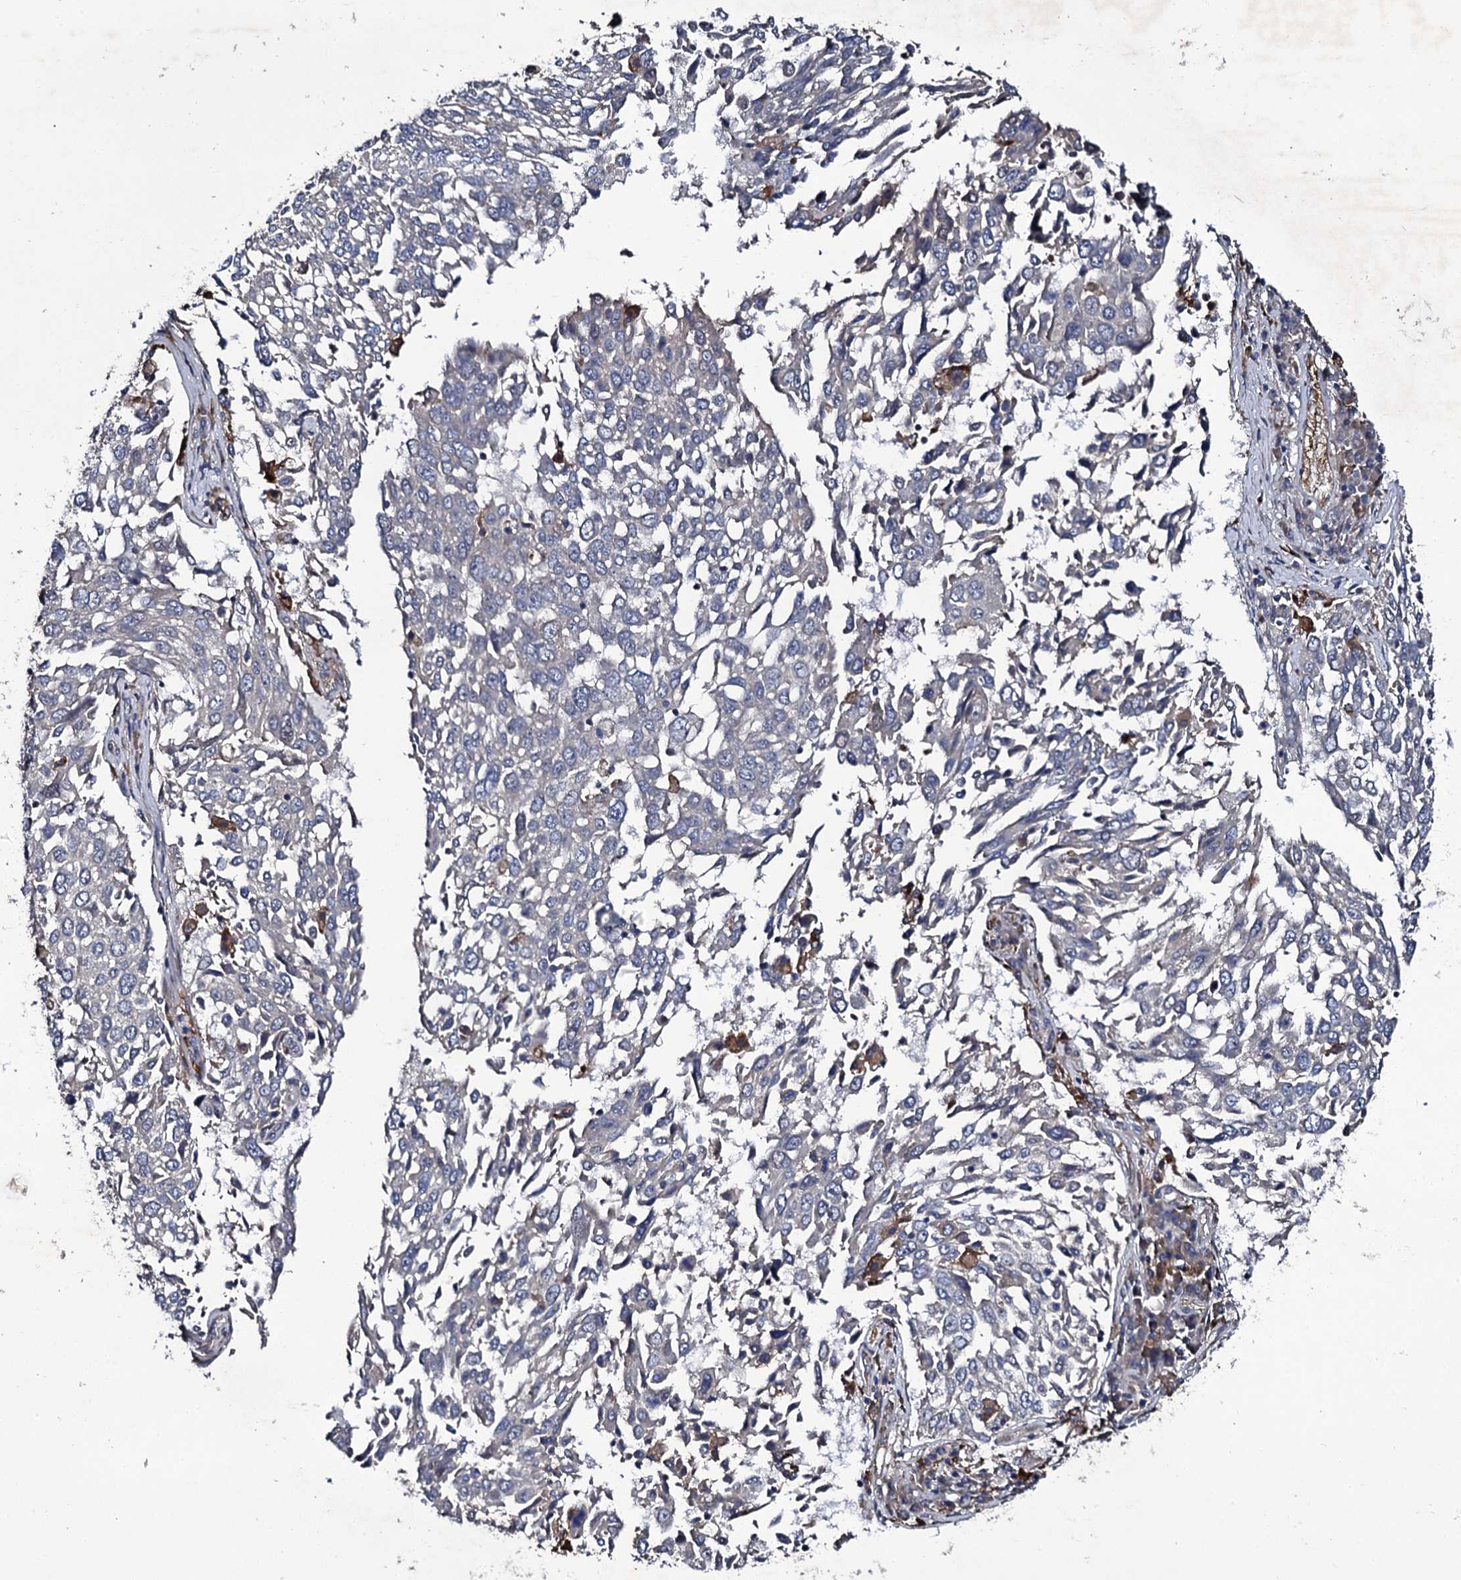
{"staining": {"intensity": "negative", "quantity": "none", "location": "none"}, "tissue": "lung cancer", "cell_type": "Tumor cells", "image_type": "cancer", "snomed": [{"axis": "morphology", "description": "Squamous cell carcinoma, NOS"}, {"axis": "topography", "description": "Lung"}], "caption": "The image demonstrates no staining of tumor cells in lung cancer (squamous cell carcinoma).", "gene": "LRRC28", "patient": {"sex": "male", "age": 65}}